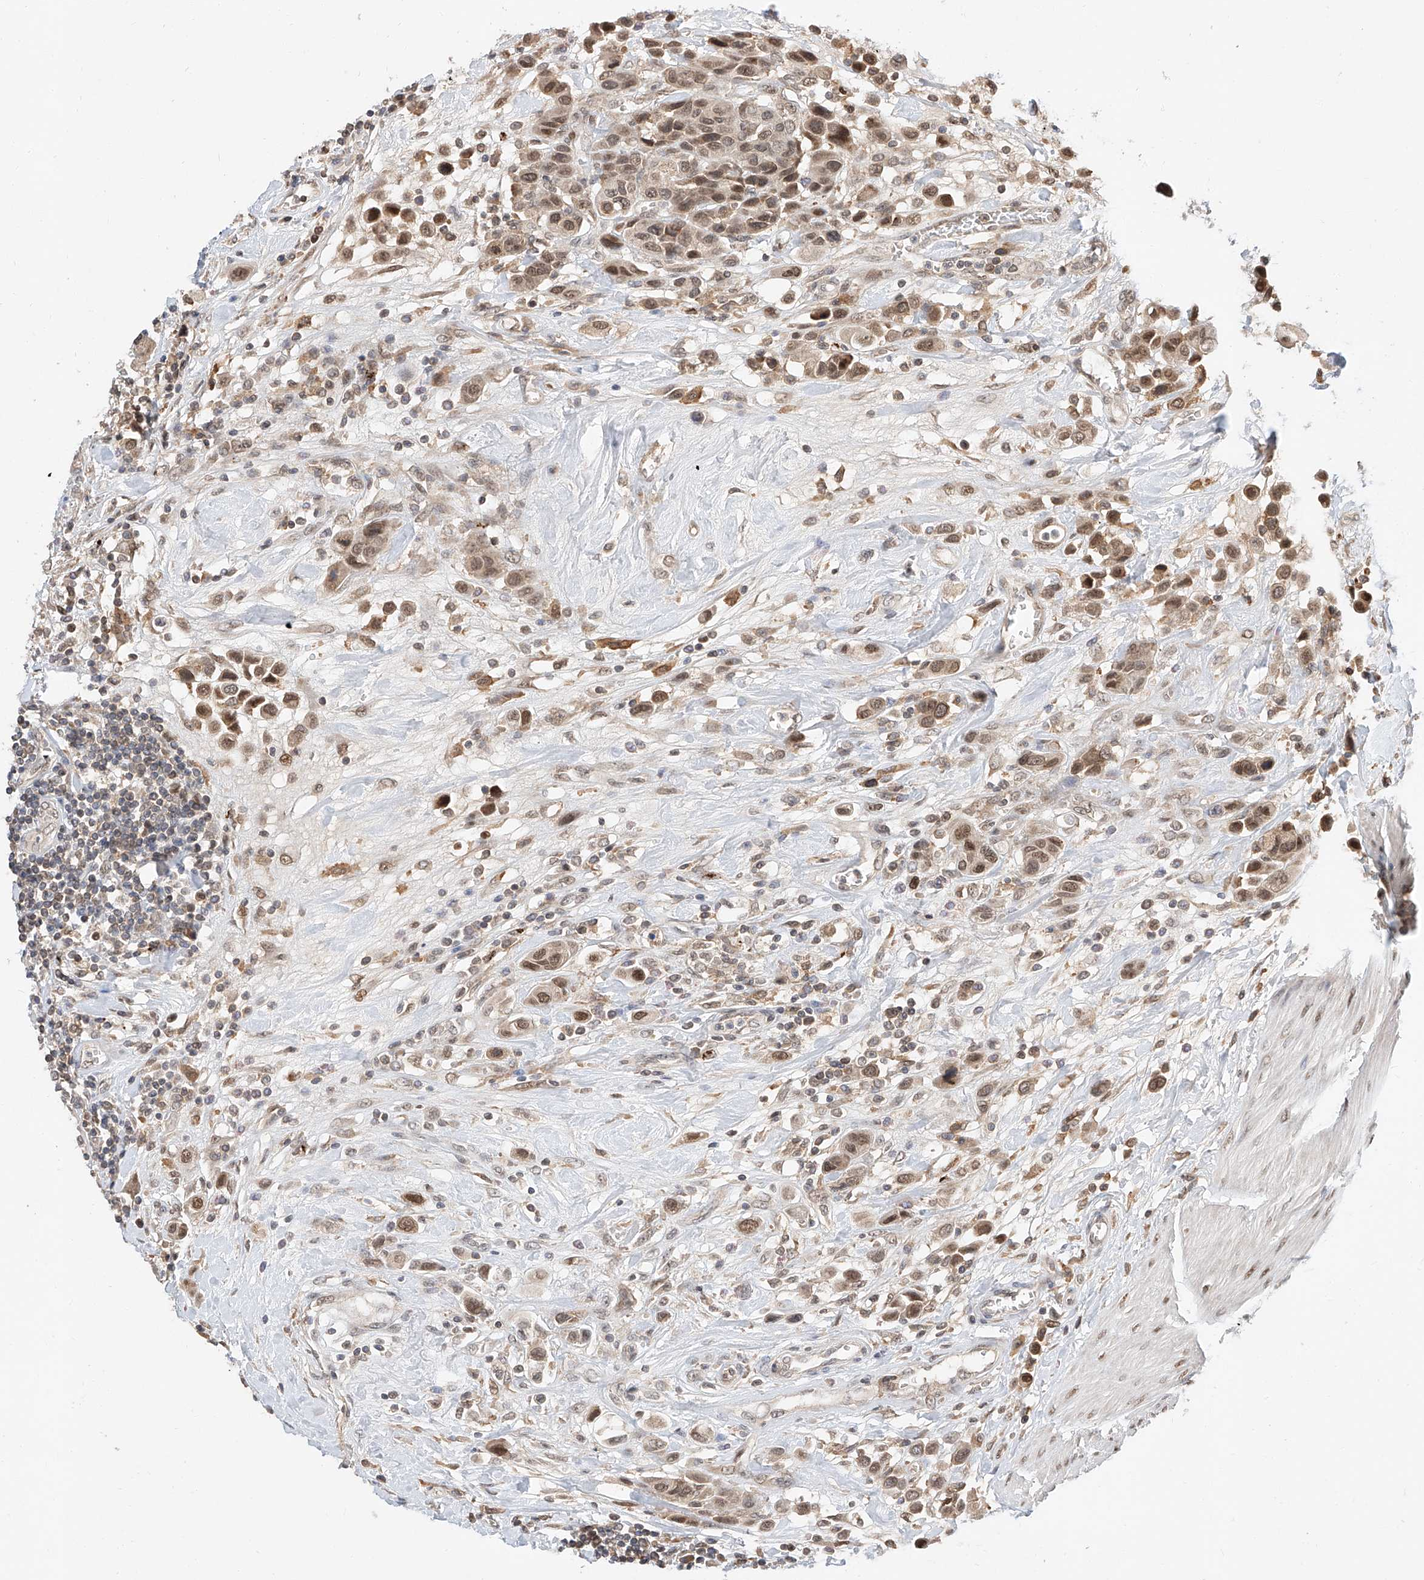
{"staining": {"intensity": "moderate", "quantity": ">75%", "location": "nuclear"}, "tissue": "urothelial cancer", "cell_type": "Tumor cells", "image_type": "cancer", "snomed": [{"axis": "morphology", "description": "Urothelial carcinoma, High grade"}, {"axis": "topography", "description": "Urinary bladder"}], "caption": "Urothelial carcinoma (high-grade) stained with a protein marker displays moderate staining in tumor cells.", "gene": "DIRAS3", "patient": {"sex": "male", "age": 50}}